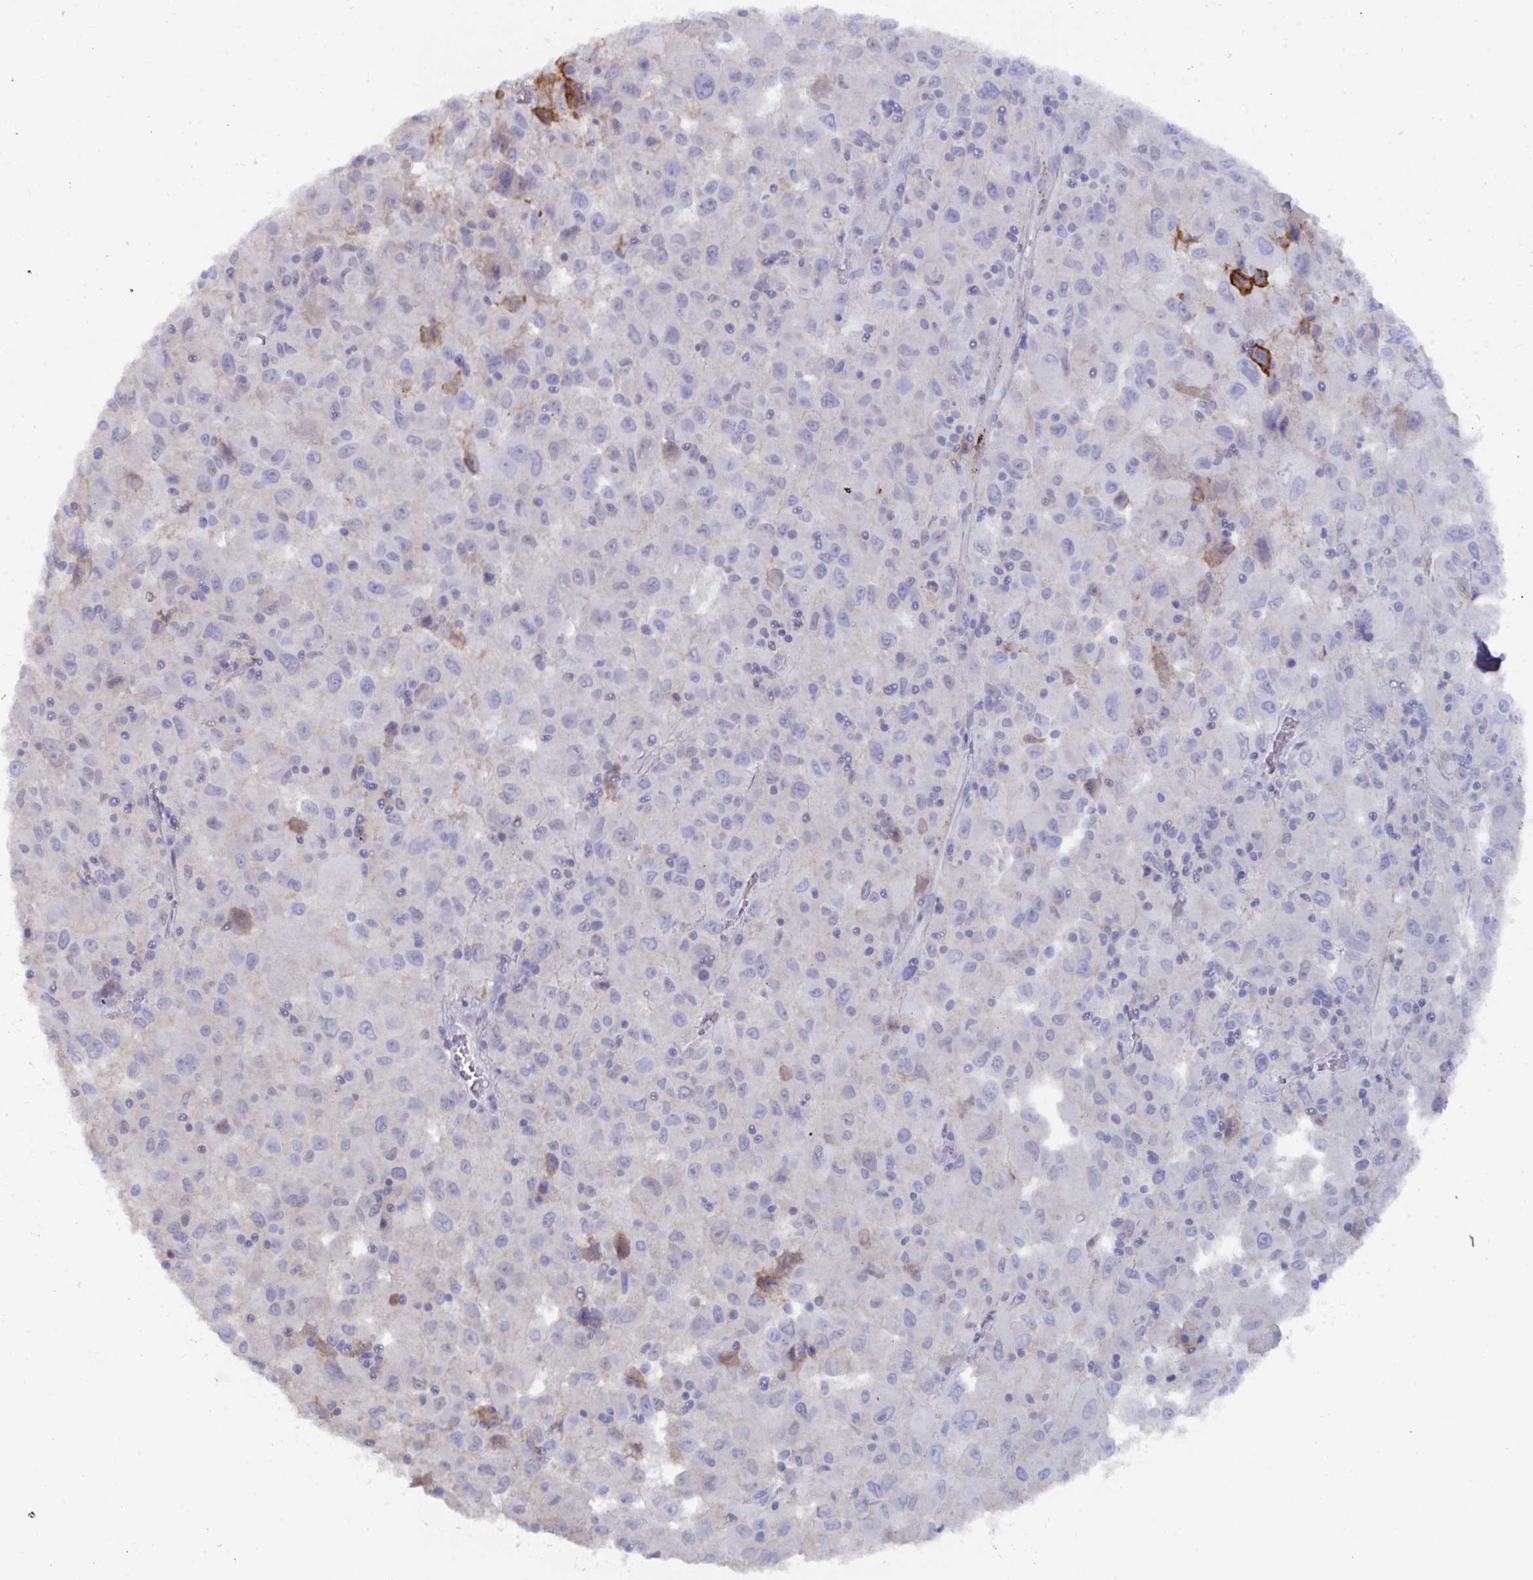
{"staining": {"intensity": "moderate", "quantity": "<25%", "location": "cytoplasmic/membranous"}, "tissue": "melanoma", "cell_type": "Tumor cells", "image_type": "cancer", "snomed": [{"axis": "morphology", "description": "Malignant melanoma, Metastatic site"}, {"axis": "topography", "description": "Soft tissue"}], "caption": "A histopathology image of human malignant melanoma (metastatic site) stained for a protein displays moderate cytoplasmic/membranous brown staining in tumor cells.", "gene": "KCNK5", "patient": {"sex": "male", "age": 50}}